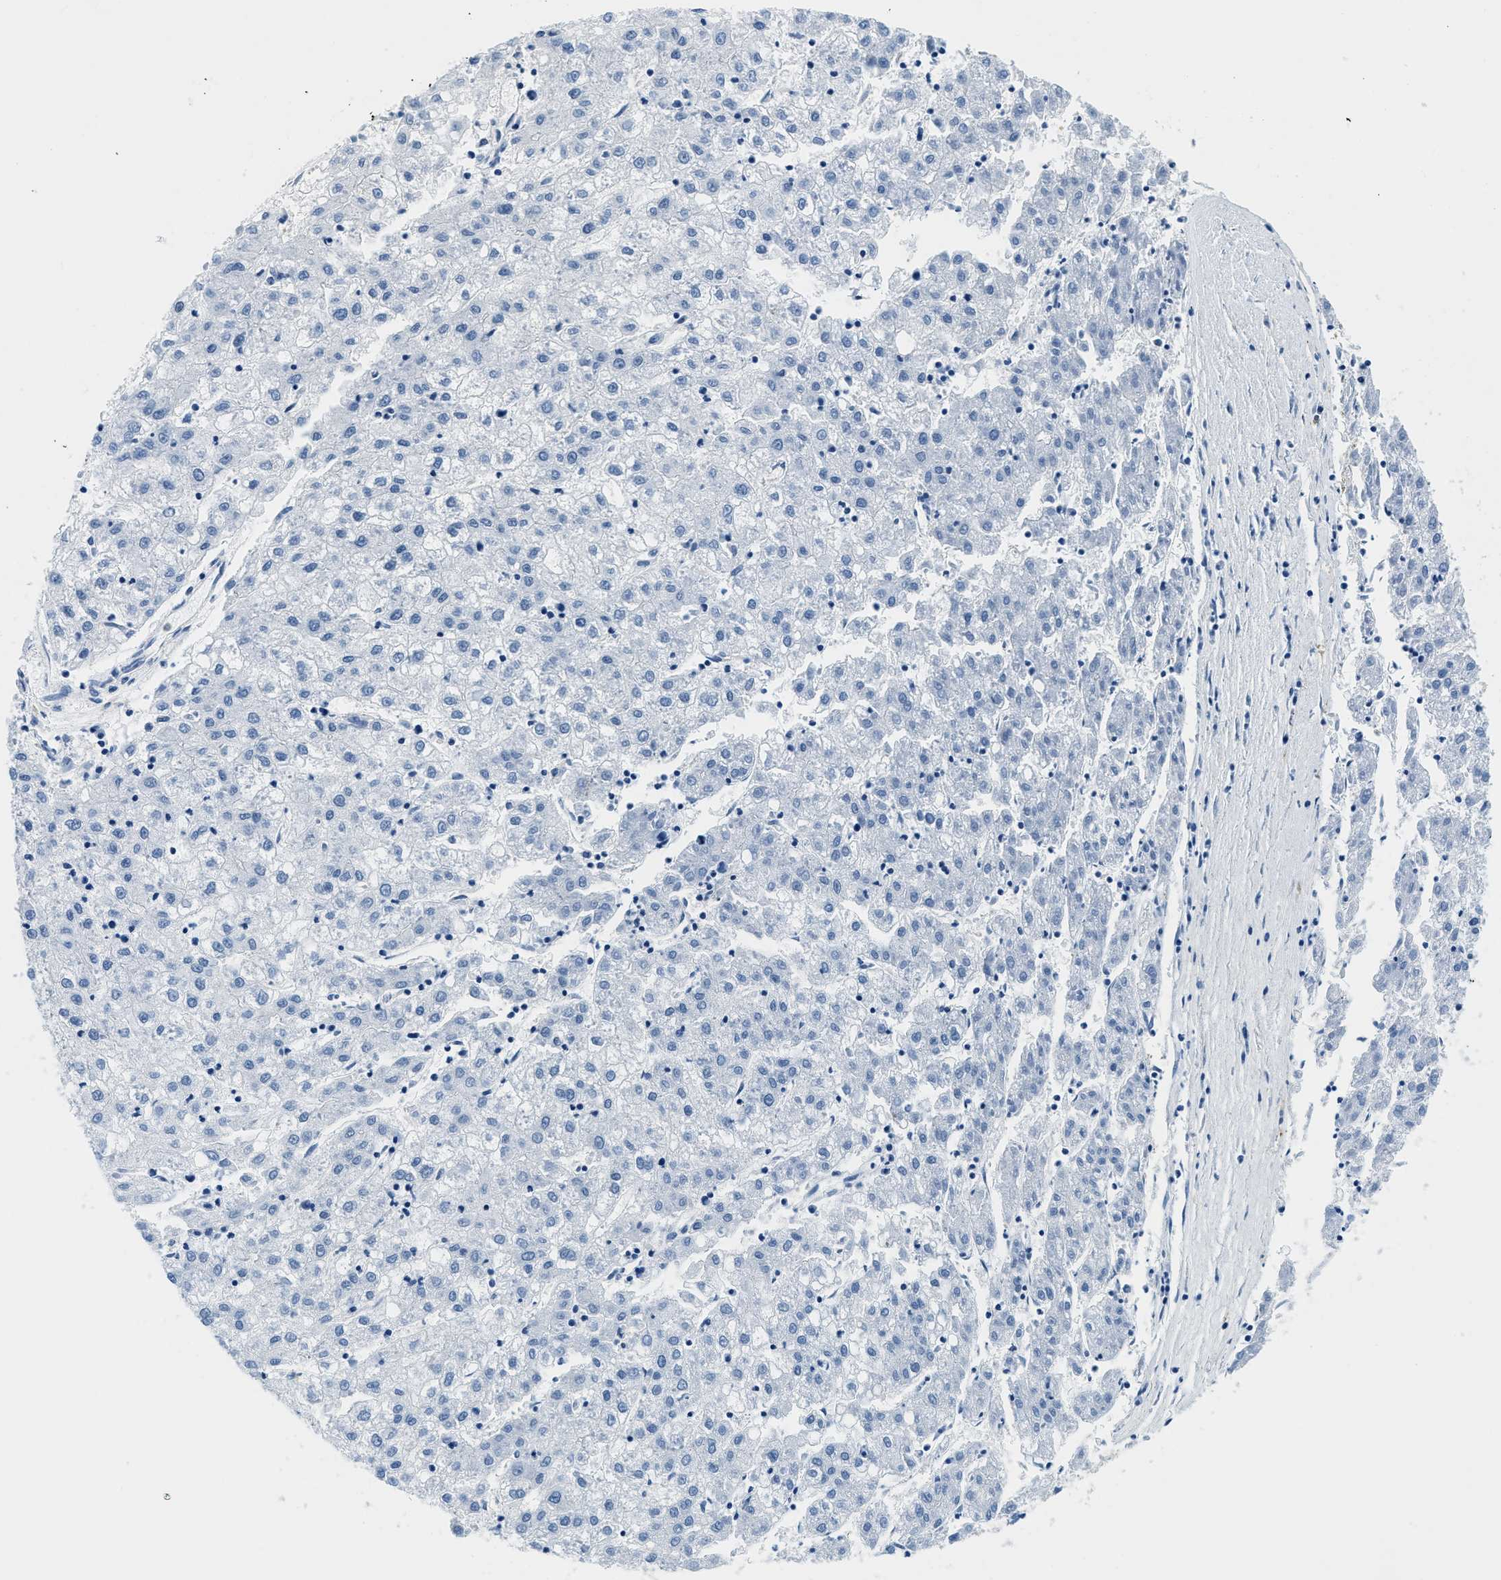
{"staining": {"intensity": "negative", "quantity": "none", "location": "none"}, "tissue": "liver cancer", "cell_type": "Tumor cells", "image_type": "cancer", "snomed": [{"axis": "morphology", "description": "Carcinoma, Hepatocellular, NOS"}, {"axis": "topography", "description": "Liver"}], "caption": "A high-resolution photomicrograph shows immunohistochemistry staining of liver cancer, which shows no significant staining in tumor cells.", "gene": "CAPG", "patient": {"sex": "male", "age": 72}}